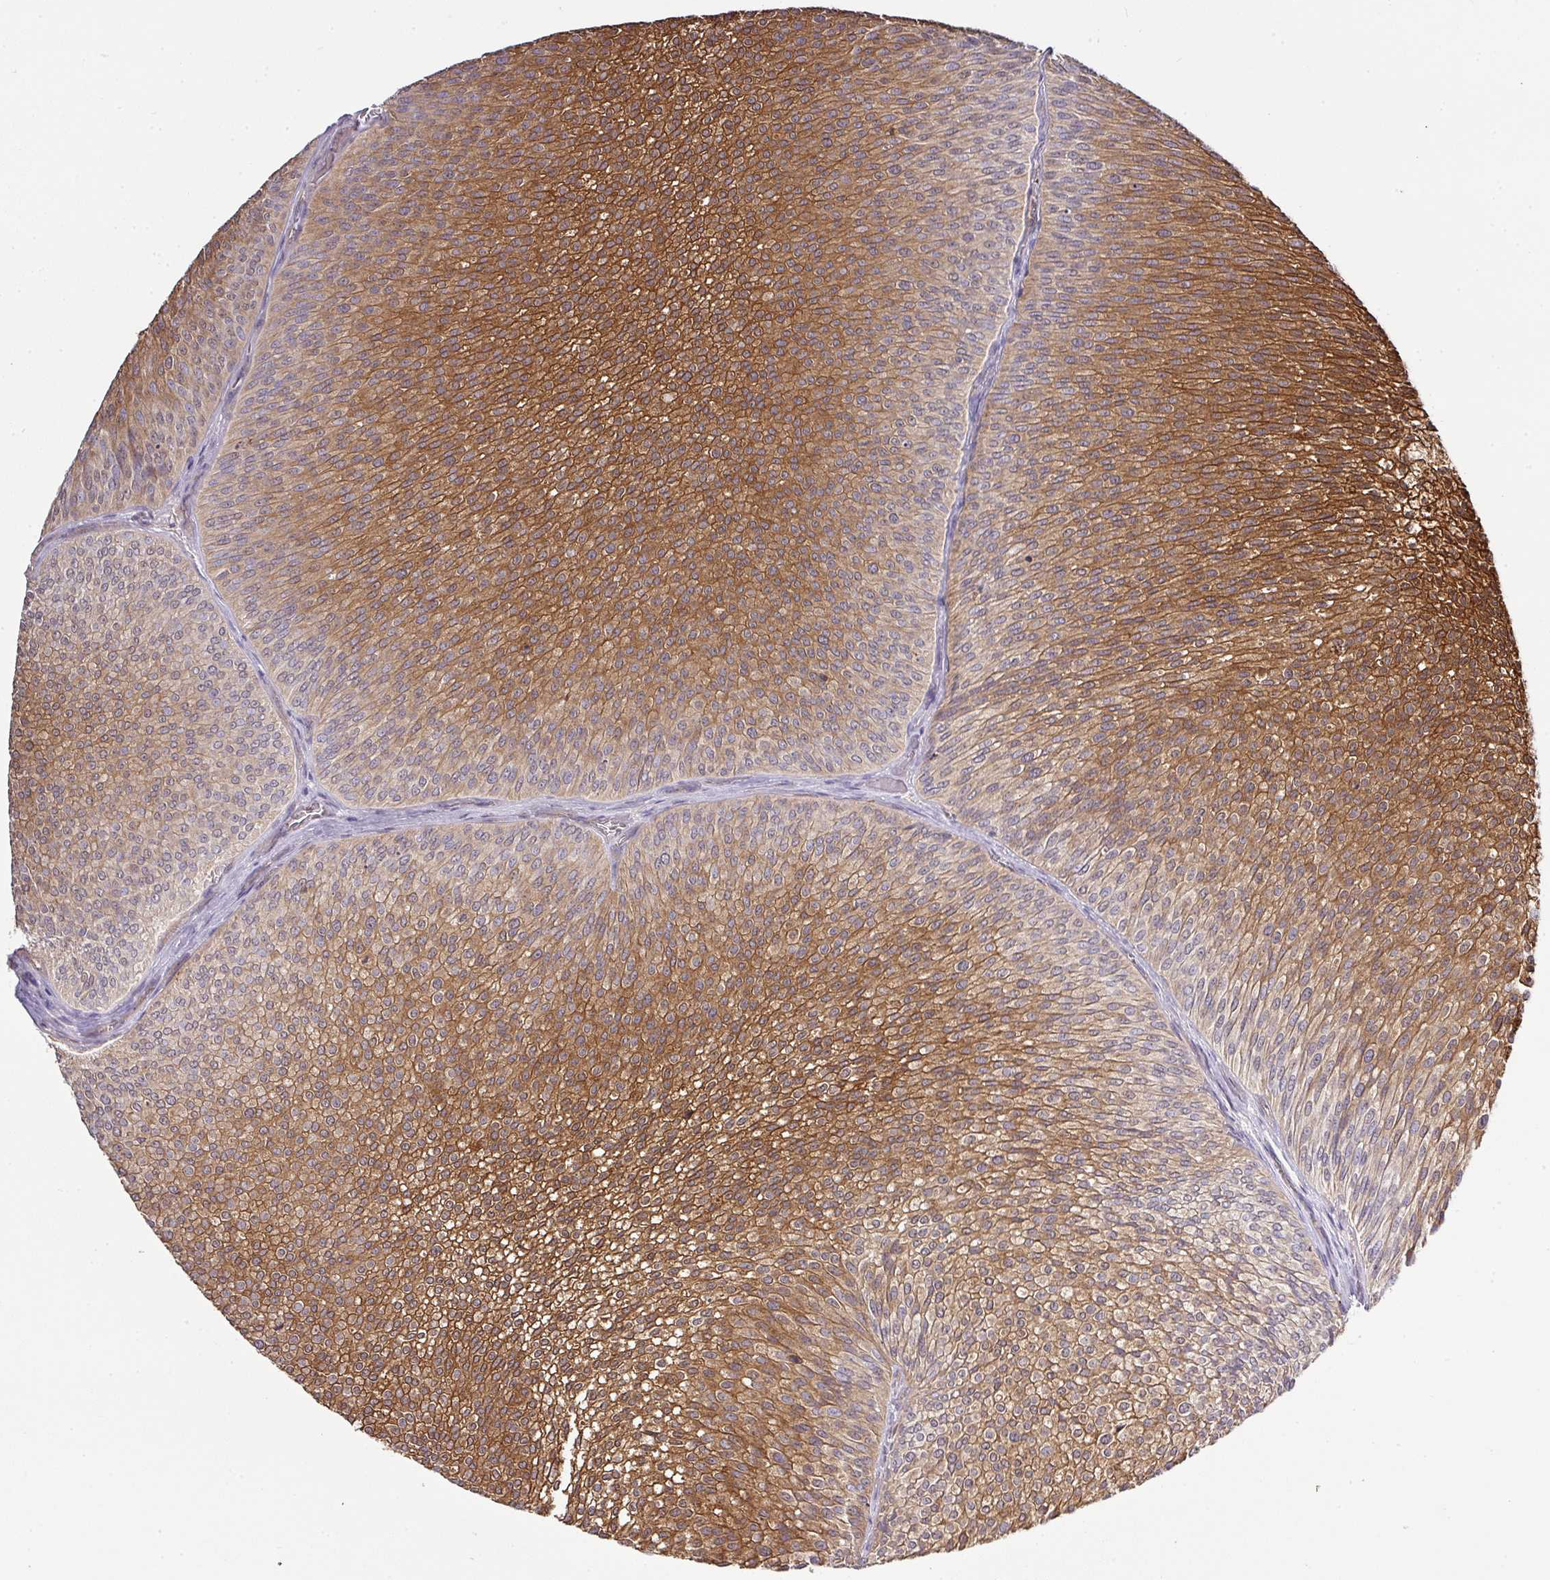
{"staining": {"intensity": "moderate", "quantity": ">75%", "location": "cytoplasmic/membranous"}, "tissue": "urothelial cancer", "cell_type": "Tumor cells", "image_type": "cancer", "snomed": [{"axis": "morphology", "description": "Urothelial carcinoma, Low grade"}, {"axis": "topography", "description": "Urinary bladder"}], "caption": "This histopathology image shows immunohistochemistry (IHC) staining of urothelial cancer, with medium moderate cytoplasmic/membranous staining in about >75% of tumor cells.", "gene": "TMEM107", "patient": {"sex": "male", "age": 91}}